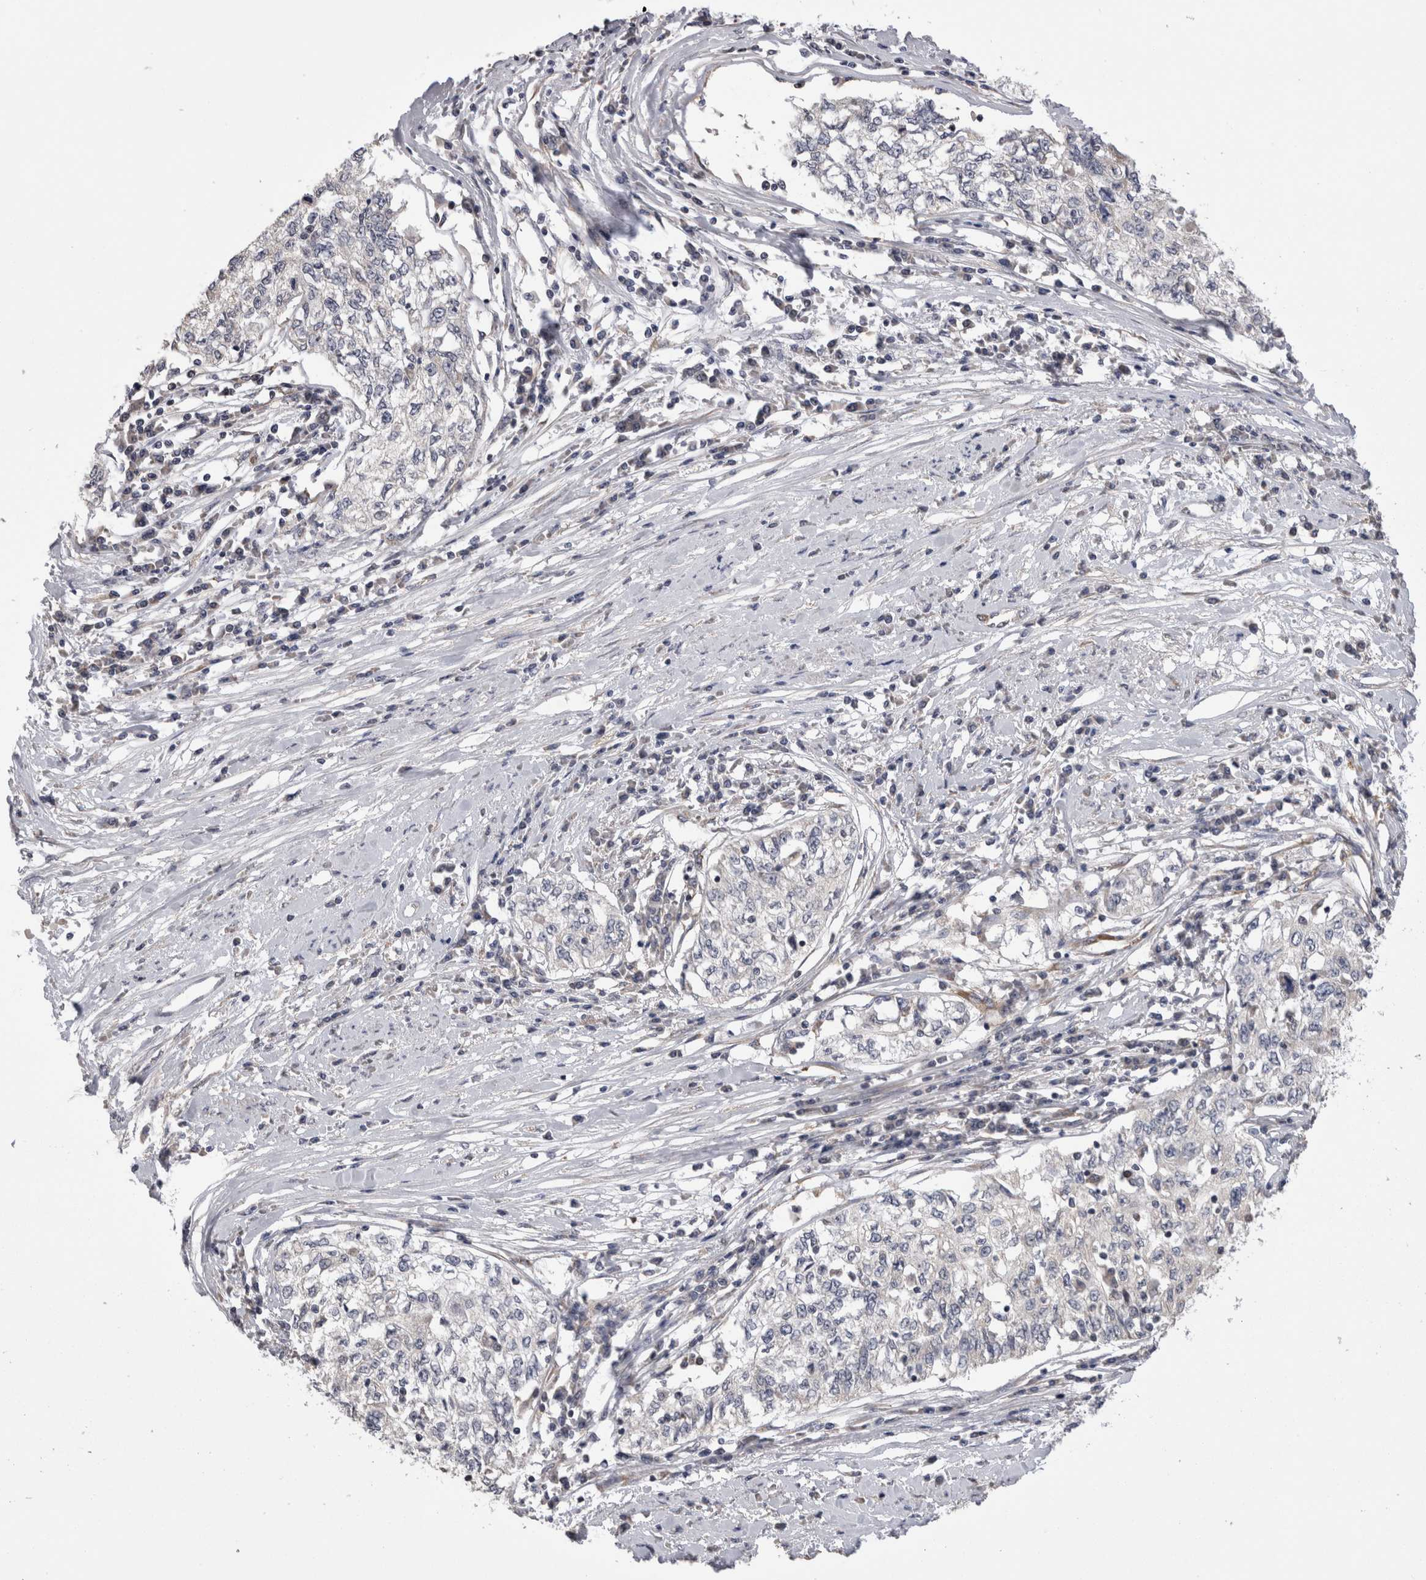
{"staining": {"intensity": "negative", "quantity": "none", "location": "none"}, "tissue": "cervical cancer", "cell_type": "Tumor cells", "image_type": "cancer", "snomed": [{"axis": "morphology", "description": "Squamous cell carcinoma, NOS"}, {"axis": "topography", "description": "Cervix"}], "caption": "Human cervical cancer stained for a protein using immunohistochemistry displays no staining in tumor cells.", "gene": "ARHGAP29", "patient": {"sex": "female", "age": 57}}